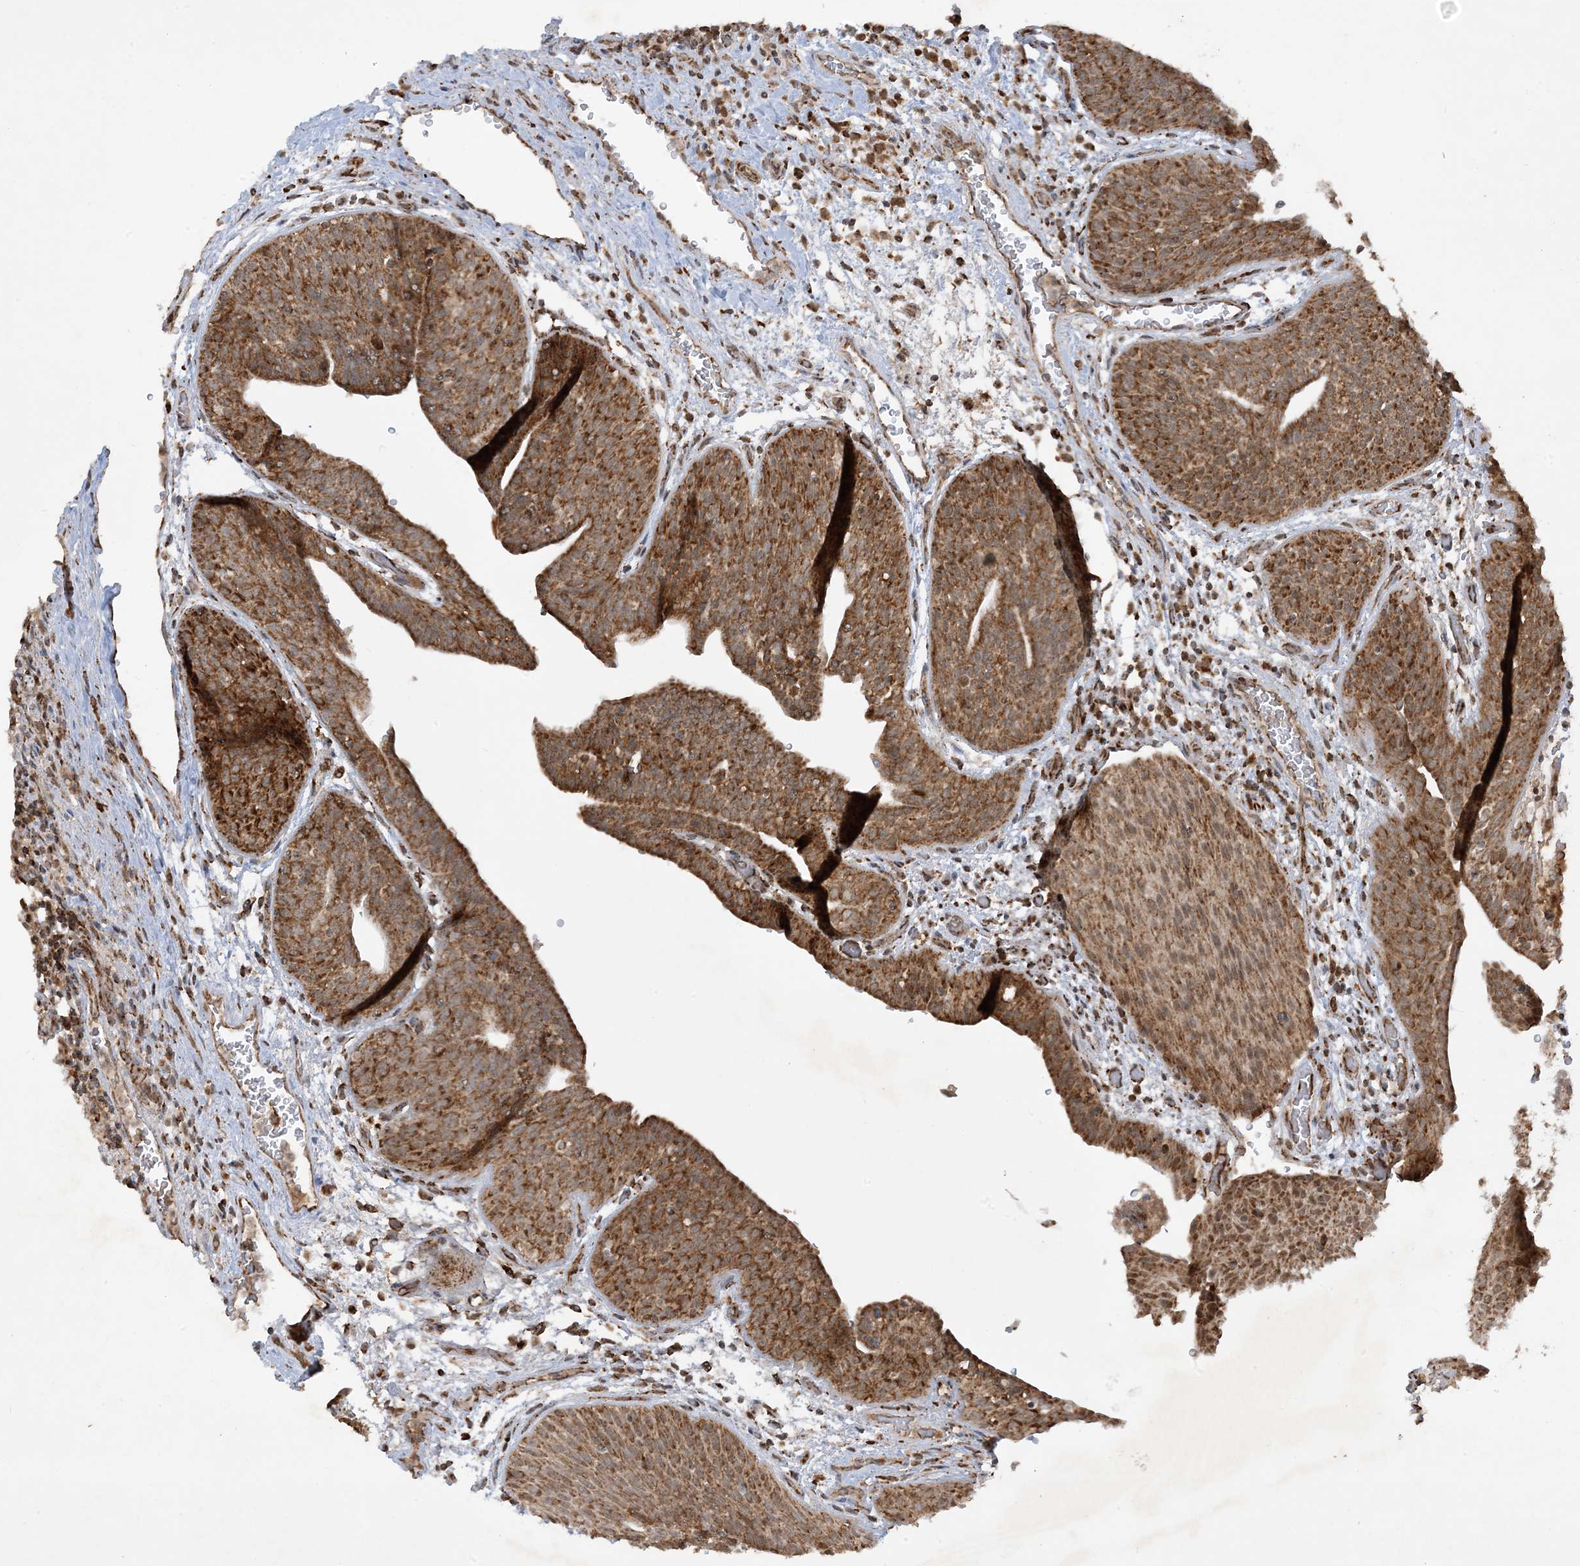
{"staining": {"intensity": "strong", "quantity": ">75%", "location": "cytoplasmic/membranous"}, "tissue": "urothelial cancer", "cell_type": "Tumor cells", "image_type": "cancer", "snomed": [{"axis": "morphology", "description": "Urothelial carcinoma, High grade"}, {"axis": "topography", "description": "Urinary bladder"}], "caption": "Immunohistochemistry staining of high-grade urothelial carcinoma, which shows high levels of strong cytoplasmic/membranous positivity in about >75% of tumor cells indicating strong cytoplasmic/membranous protein positivity. The staining was performed using DAB (brown) for protein detection and nuclei were counterstained in hematoxylin (blue).", "gene": "NDUFAF3", "patient": {"sex": "male", "age": 35}}